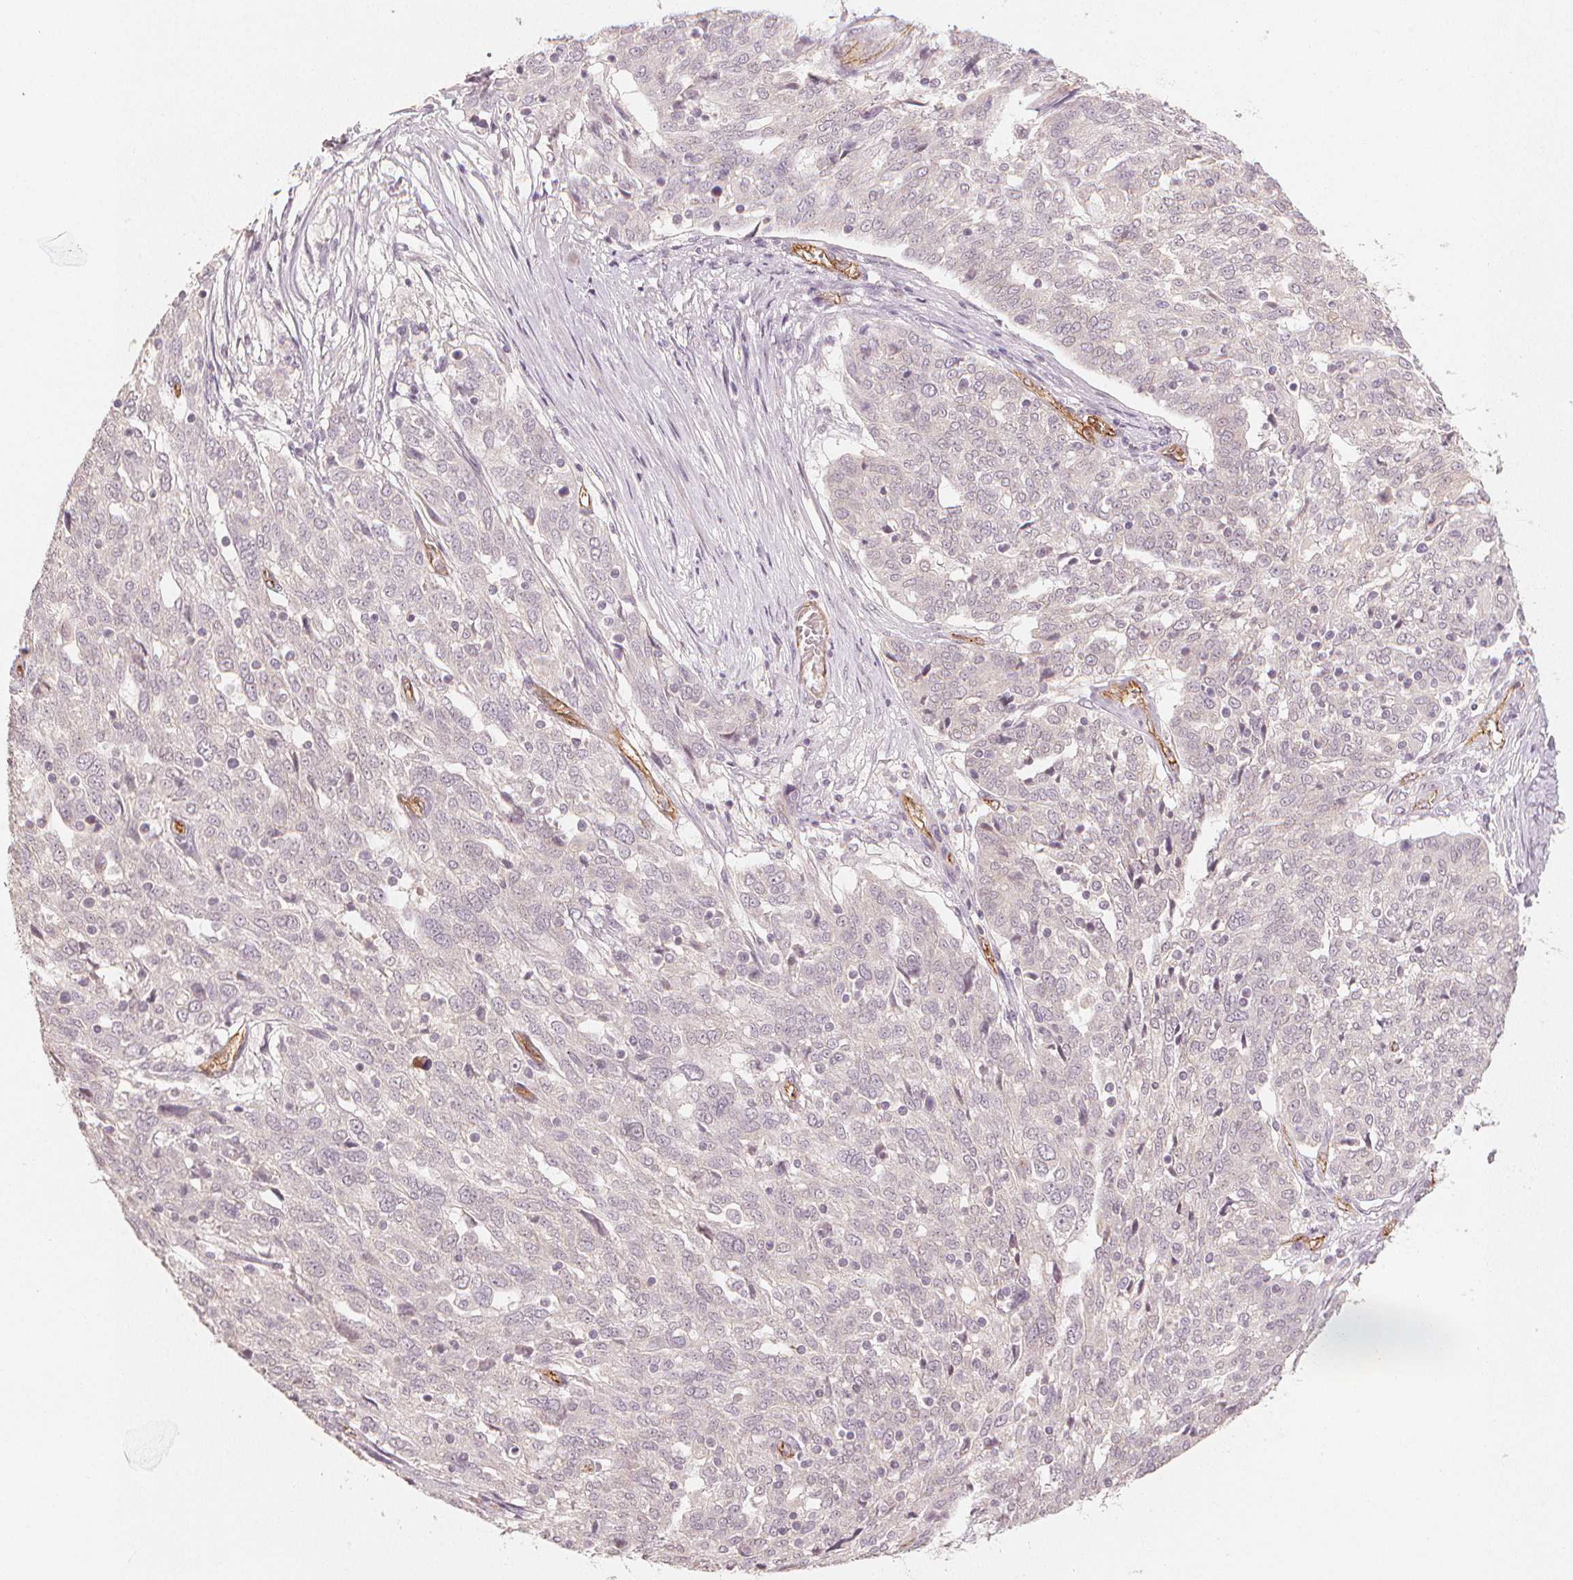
{"staining": {"intensity": "negative", "quantity": "none", "location": "none"}, "tissue": "ovarian cancer", "cell_type": "Tumor cells", "image_type": "cancer", "snomed": [{"axis": "morphology", "description": "Cystadenocarcinoma, serous, NOS"}, {"axis": "topography", "description": "Ovary"}], "caption": "Immunohistochemical staining of human ovarian cancer (serous cystadenocarcinoma) reveals no significant expression in tumor cells.", "gene": "CIB1", "patient": {"sex": "female", "age": 67}}